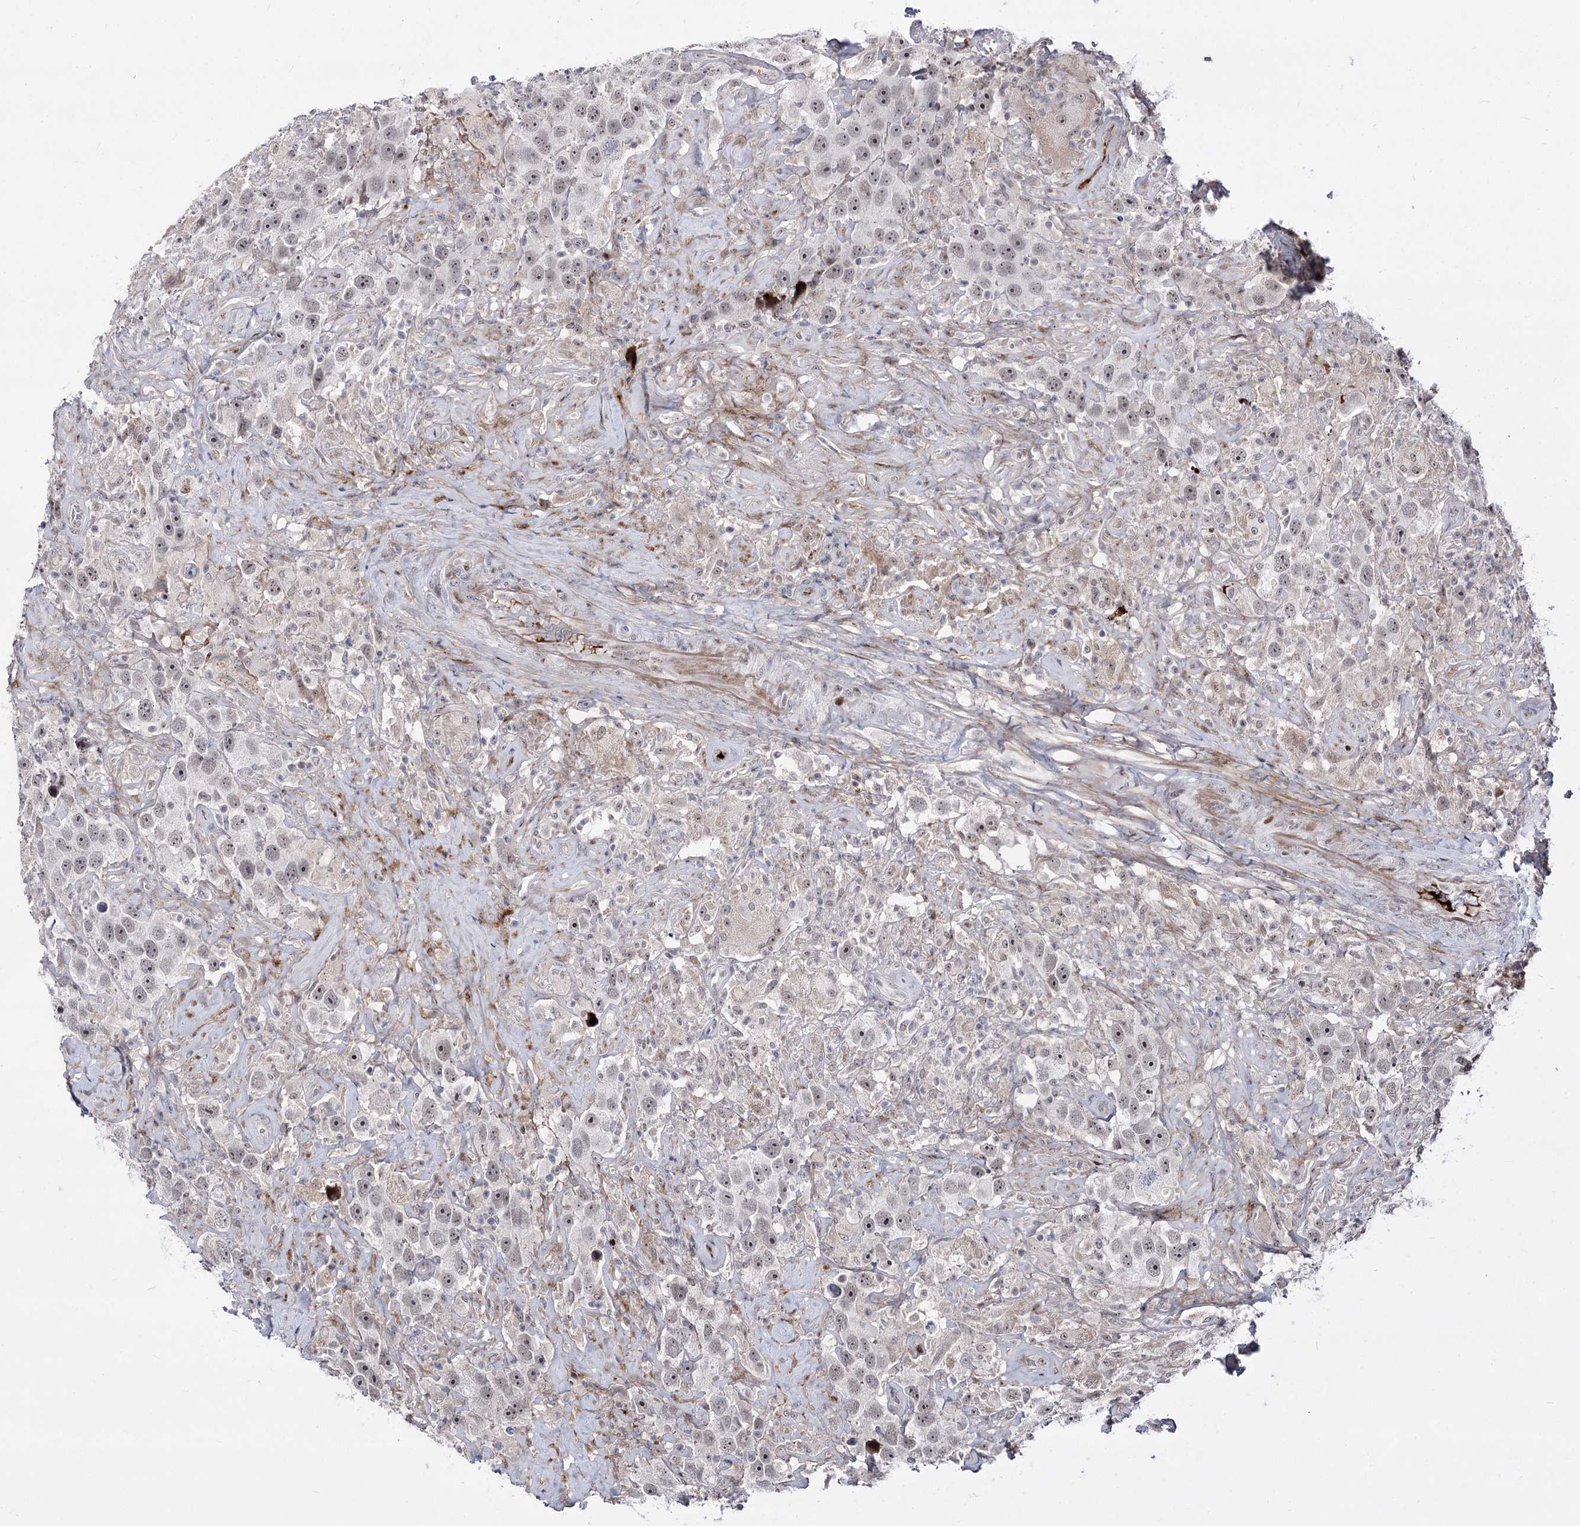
{"staining": {"intensity": "weak", "quantity": "25%-75%", "location": "nuclear"}, "tissue": "testis cancer", "cell_type": "Tumor cells", "image_type": "cancer", "snomed": [{"axis": "morphology", "description": "Seminoma, NOS"}, {"axis": "topography", "description": "Testis"}], "caption": "Immunohistochemistry (DAB (3,3'-diaminobenzidine)) staining of seminoma (testis) reveals weak nuclear protein expression in about 25%-75% of tumor cells.", "gene": "STOX1", "patient": {"sex": "male", "age": 49}}